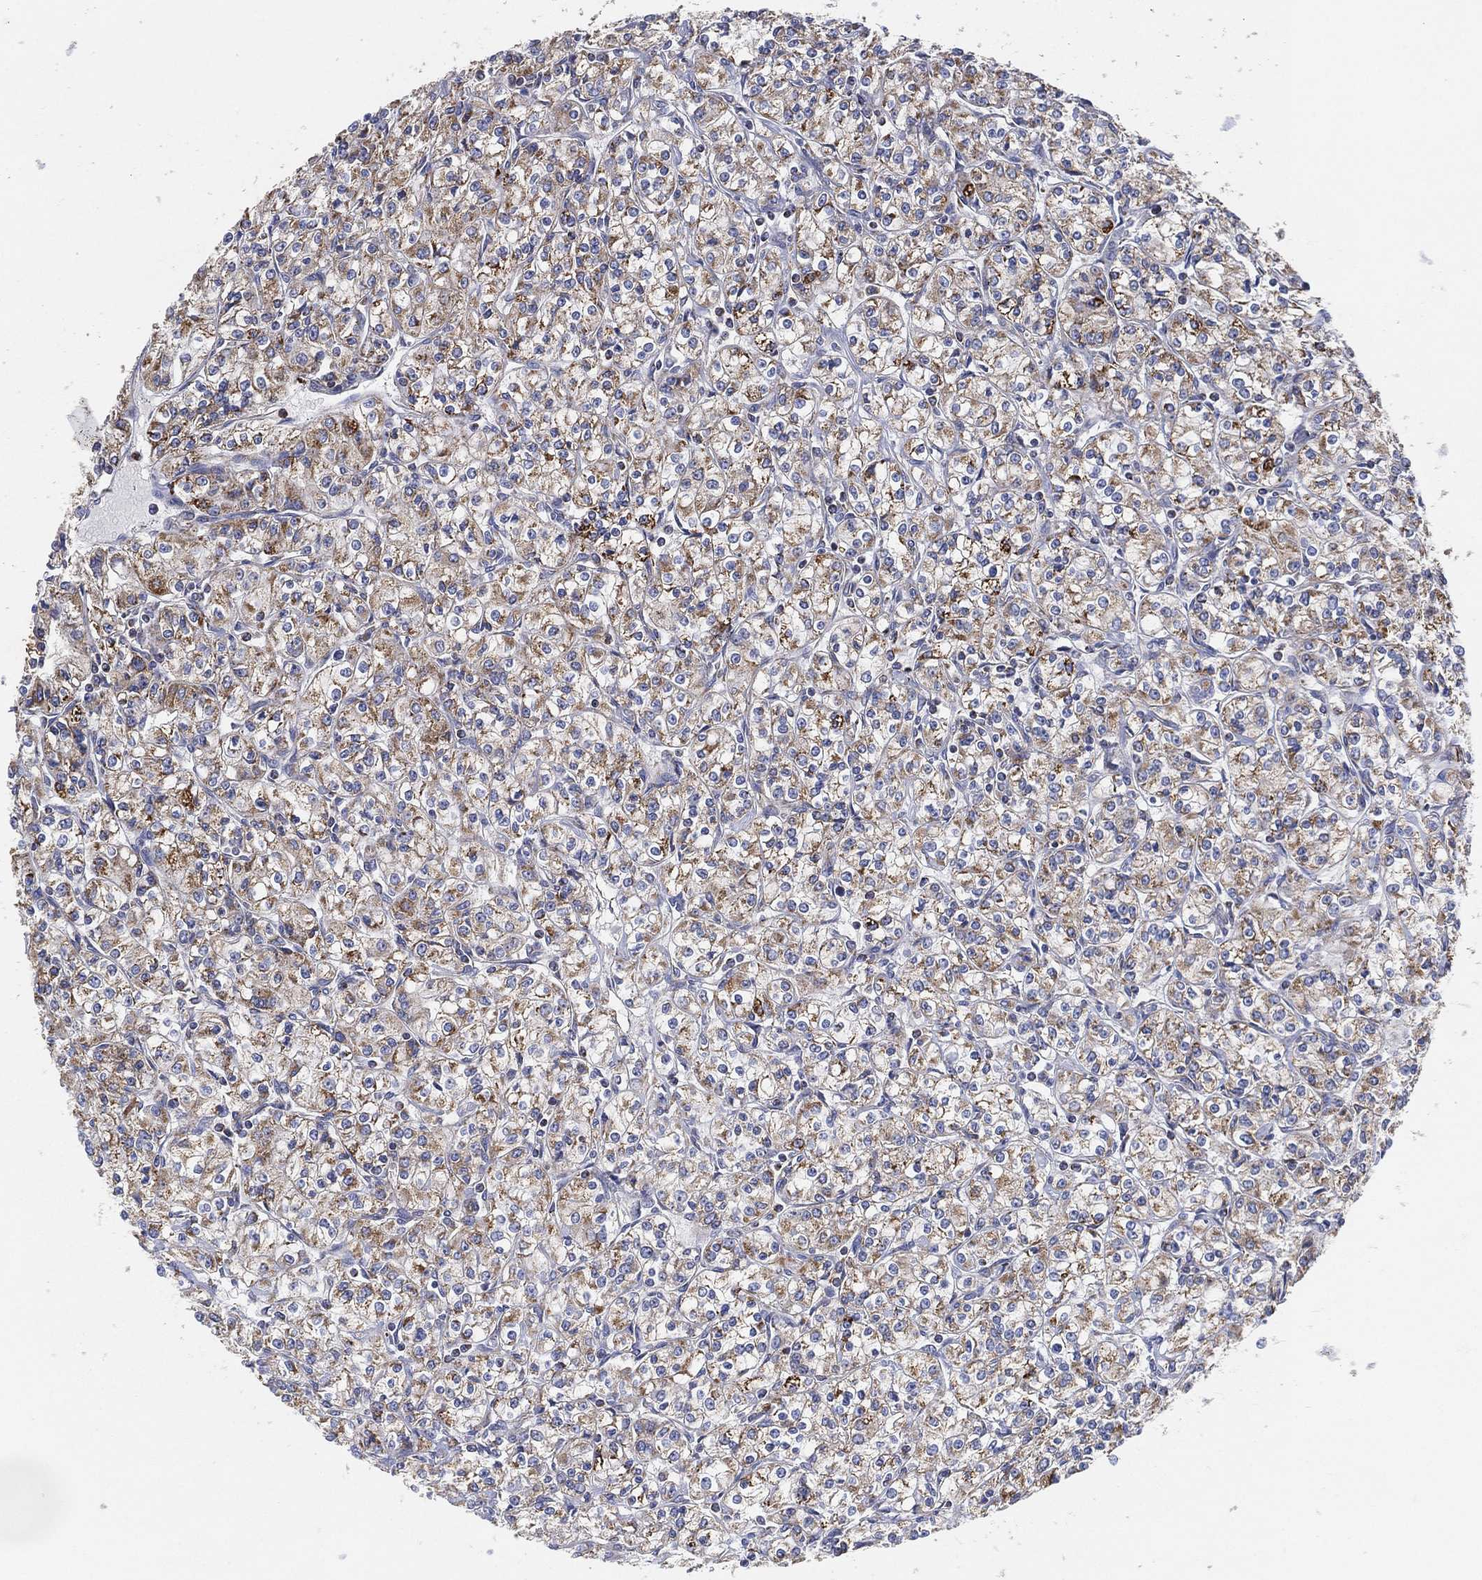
{"staining": {"intensity": "moderate", "quantity": "25%-75%", "location": "cytoplasmic/membranous"}, "tissue": "renal cancer", "cell_type": "Tumor cells", "image_type": "cancer", "snomed": [{"axis": "morphology", "description": "Adenocarcinoma, NOS"}, {"axis": "topography", "description": "Kidney"}], "caption": "Immunohistochemistry micrograph of neoplastic tissue: human adenocarcinoma (renal) stained using immunohistochemistry (IHC) demonstrates medium levels of moderate protein expression localized specifically in the cytoplasmic/membranous of tumor cells, appearing as a cytoplasmic/membranous brown color.", "gene": "GCAT", "patient": {"sex": "male", "age": 77}}